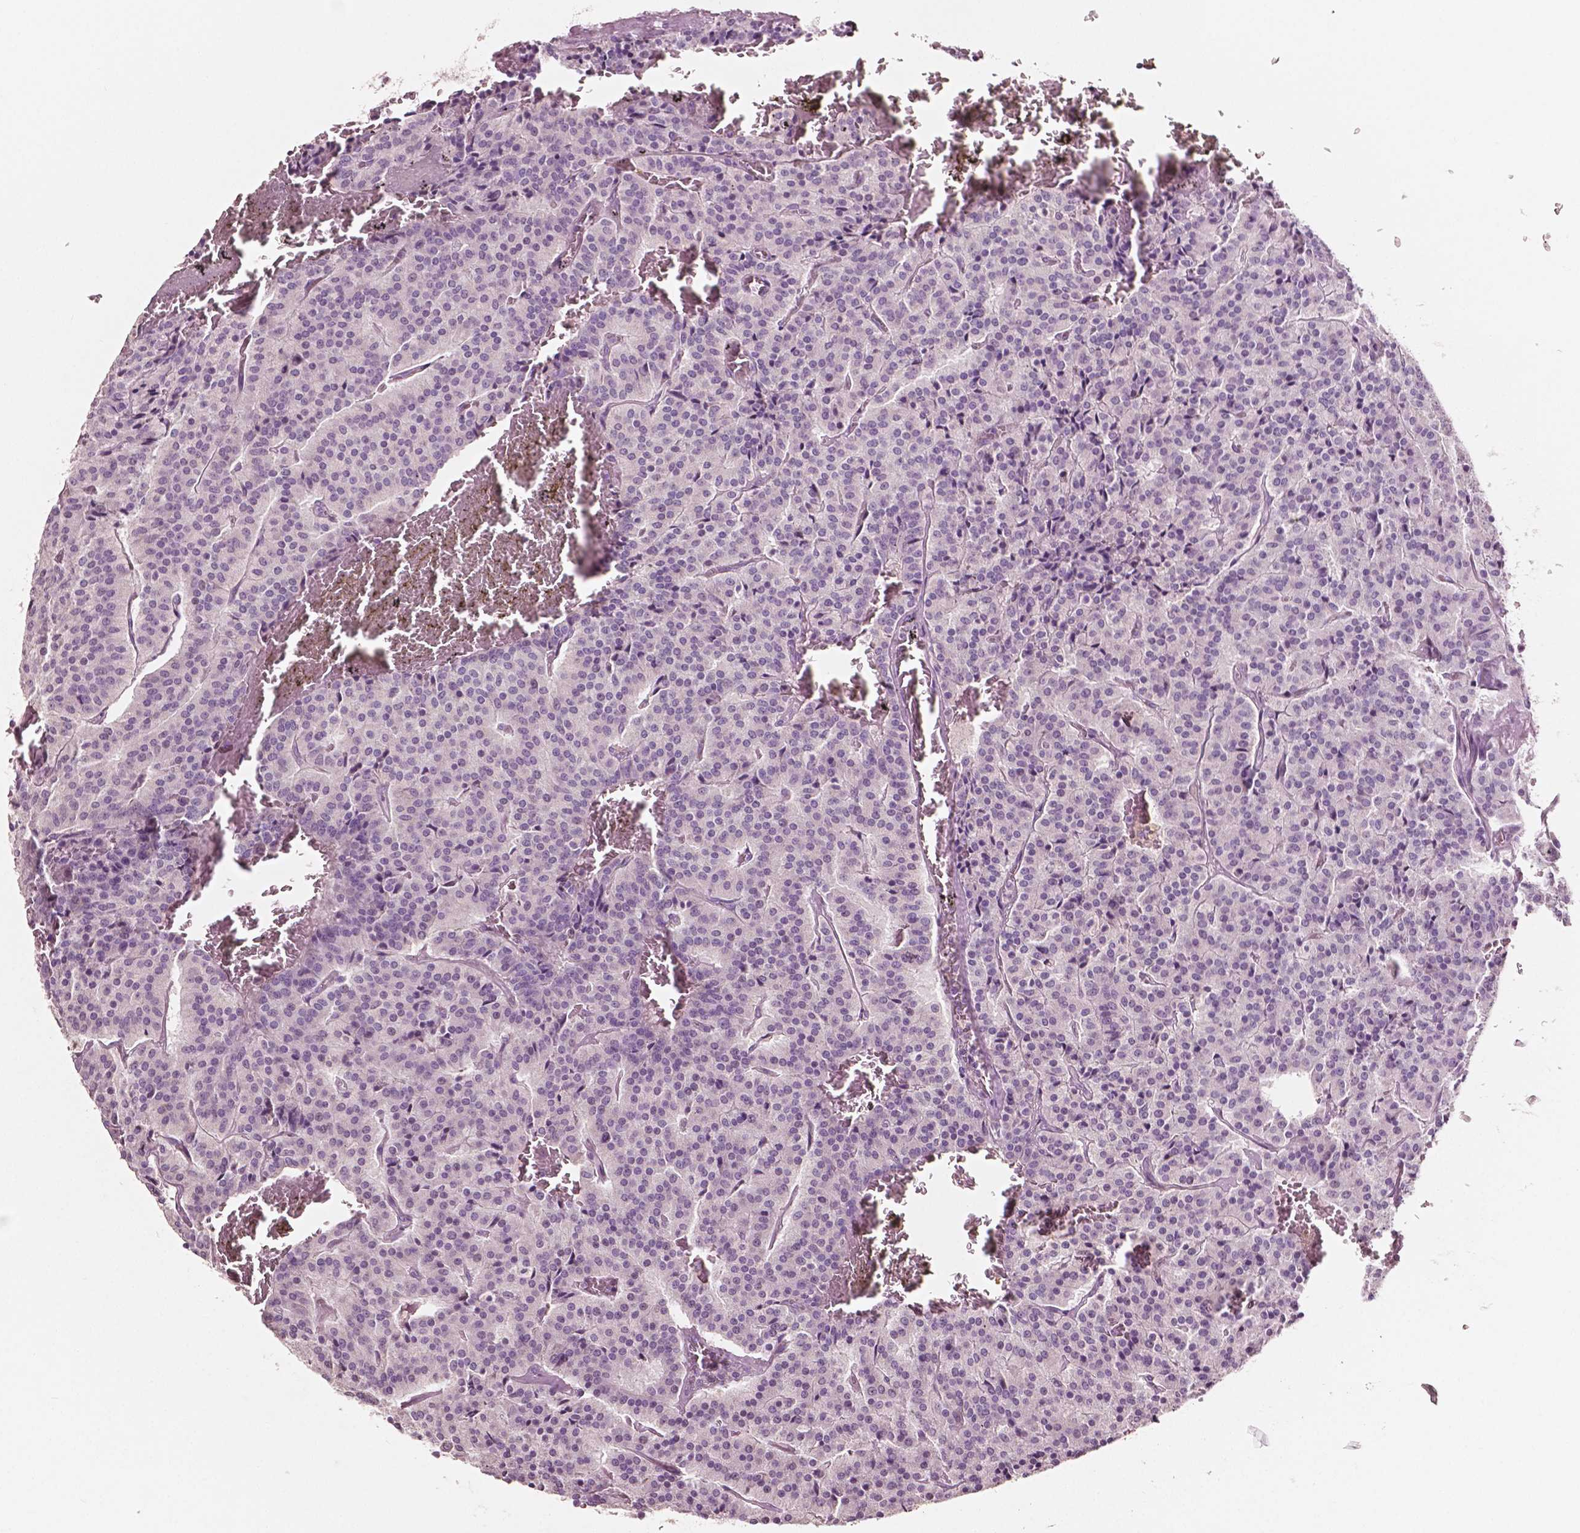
{"staining": {"intensity": "negative", "quantity": "none", "location": "none"}, "tissue": "carcinoid", "cell_type": "Tumor cells", "image_type": "cancer", "snomed": [{"axis": "morphology", "description": "Carcinoid, malignant, NOS"}, {"axis": "topography", "description": "Lung"}], "caption": "A micrograph of human malignant carcinoid is negative for staining in tumor cells.", "gene": "PLA2R1", "patient": {"sex": "male", "age": 70}}